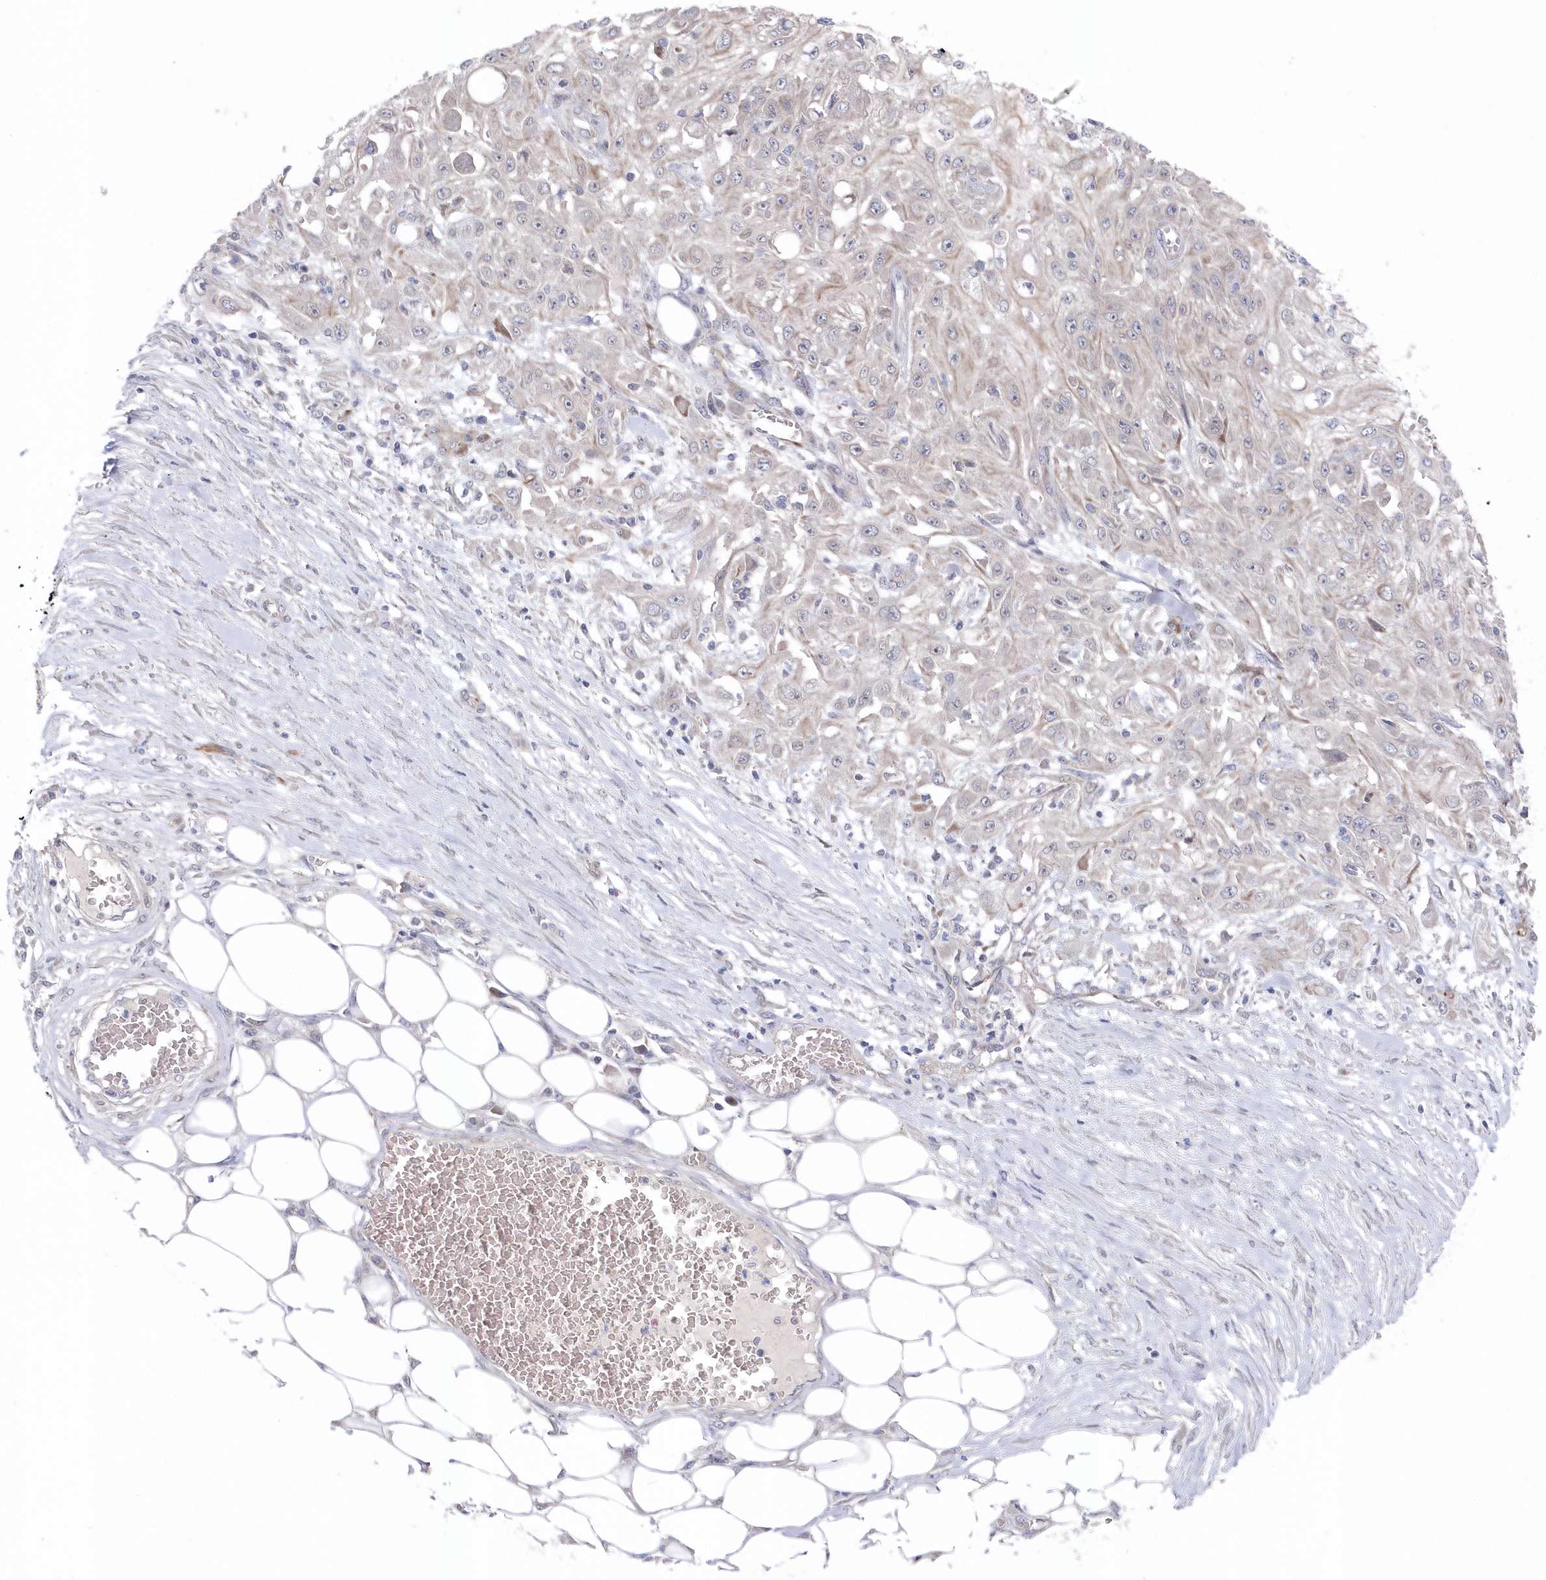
{"staining": {"intensity": "weak", "quantity": "<25%", "location": "cytoplasmic/membranous"}, "tissue": "skin cancer", "cell_type": "Tumor cells", "image_type": "cancer", "snomed": [{"axis": "morphology", "description": "Squamous cell carcinoma, NOS"}, {"axis": "morphology", "description": "Squamous cell carcinoma, metastatic, NOS"}, {"axis": "topography", "description": "Skin"}, {"axis": "topography", "description": "Lymph node"}], "caption": "DAB immunohistochemical staining of human skin cancer (squamous cell carcinoma) reveals no significant positivity in tumor cells.", "gene": "KIAA1586", "patient": {"sex": "male", "age": 75}}